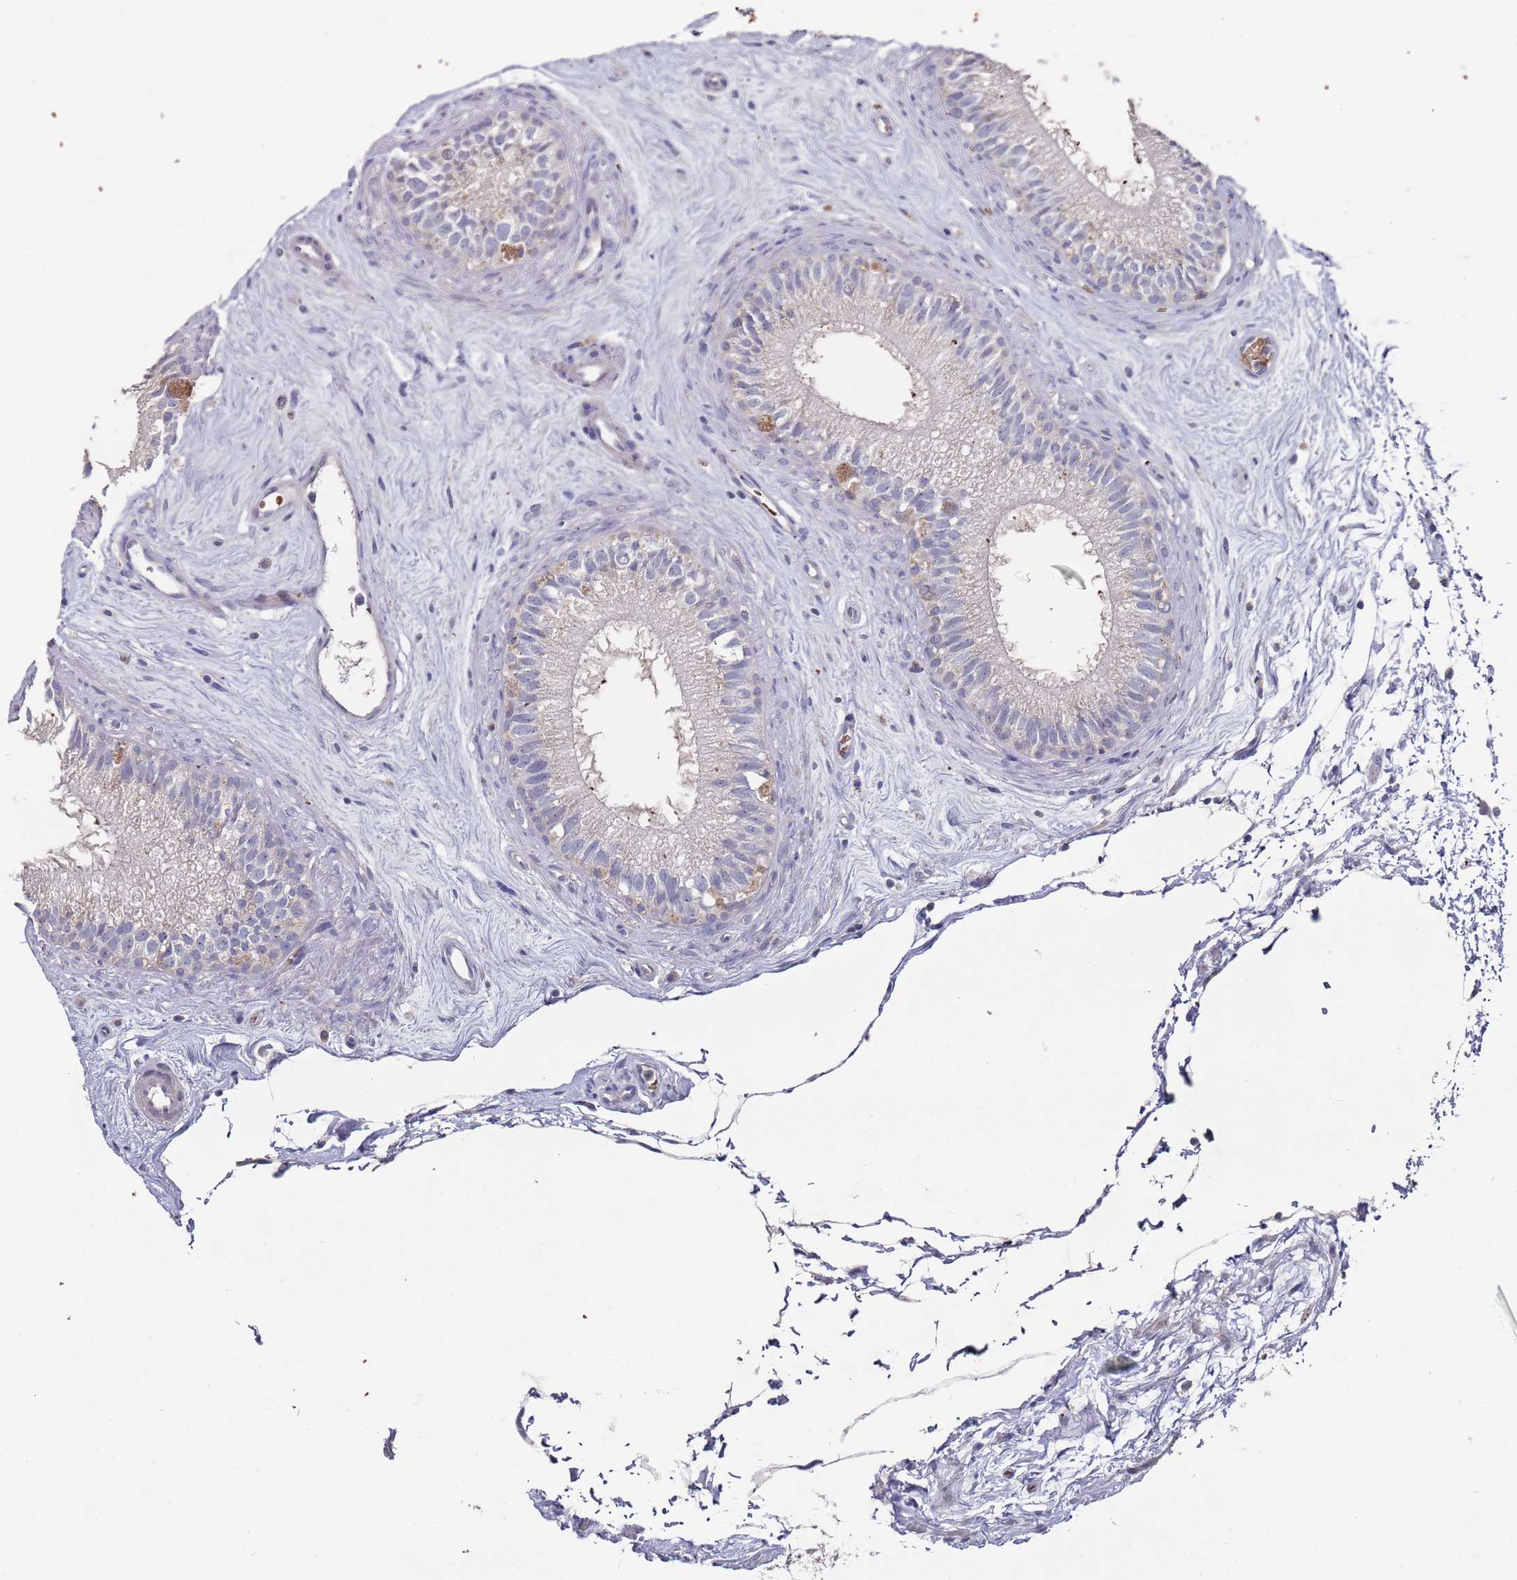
{"staining": {"intensity": "negative", "quantity": "none", "location": "none"}, "tissue": "epididymis", "cell_type": "Glandular cells", "image_type": "normal", "snomed": [{"axis": "morphology", "description": "Normal tissue, NOS"}, {"axis": "topography", "description": "Epididymis"}], "caption": "Immunohistochemistry of normal epididymis displays no staining in glandular cells.", "gene": "LACC1", "patient": {"sex": "male", "age": 71}}